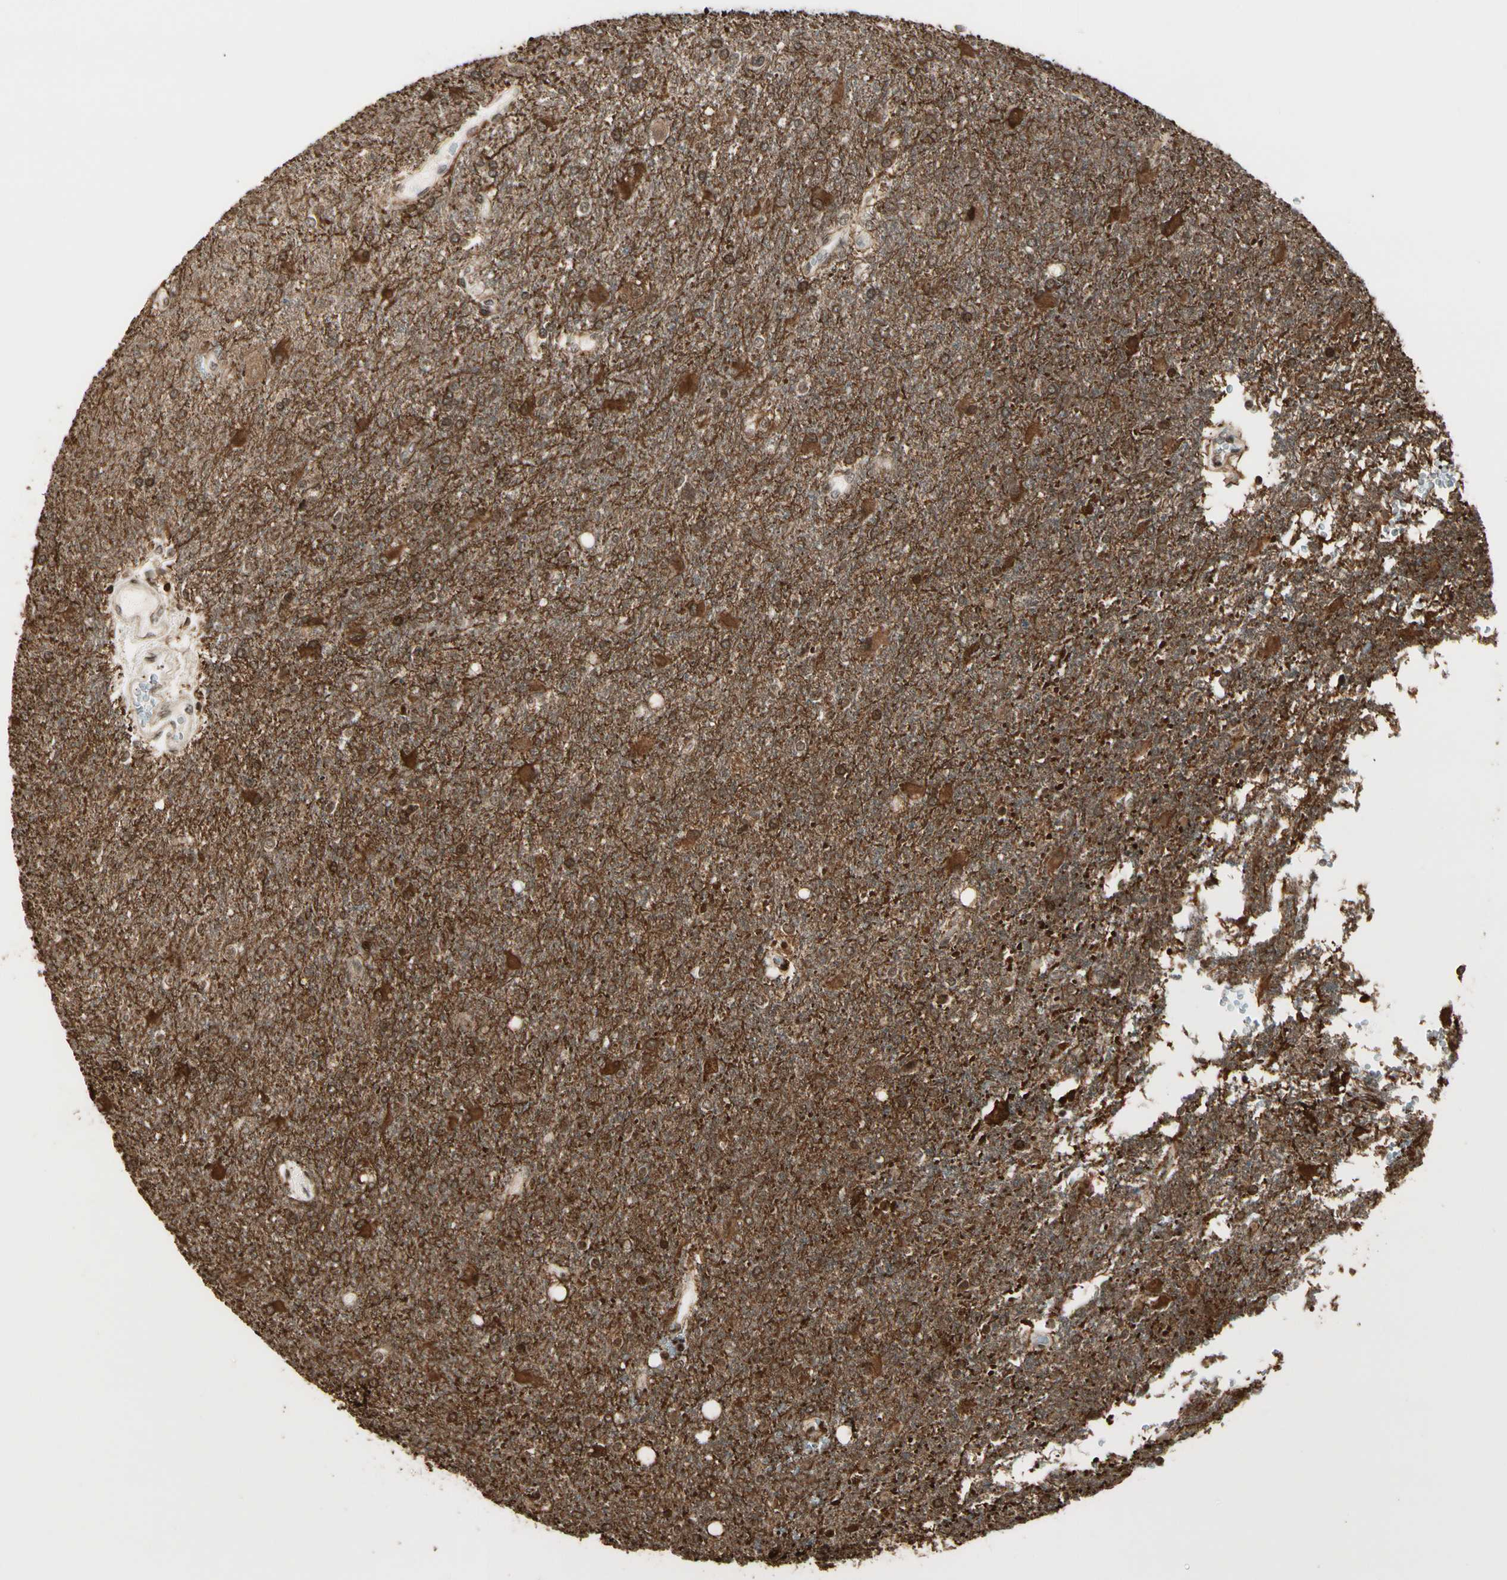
{"staining": {"intensity": "moderate", "quantity": ">75%", "location": "cytoplasmic/membranous,nuclear"}, "tissue": "glioma", "cell_type": "Tumor cells", "image_type": "cancer", "snomed": [{"axis": "morphology", "description": "Glioma, malignant, High grade"}, {"axis": "topography", "description": "Brain"}], "caption": "There is medium levels of moderate cytoplasmic/membranous and nuclear positivity in tumor cells of glioma, as demonstrated by immunohistochemical staining (brown color).", "gene": "TSHZ3", "patient": {"sex": "male", "age": 71}}